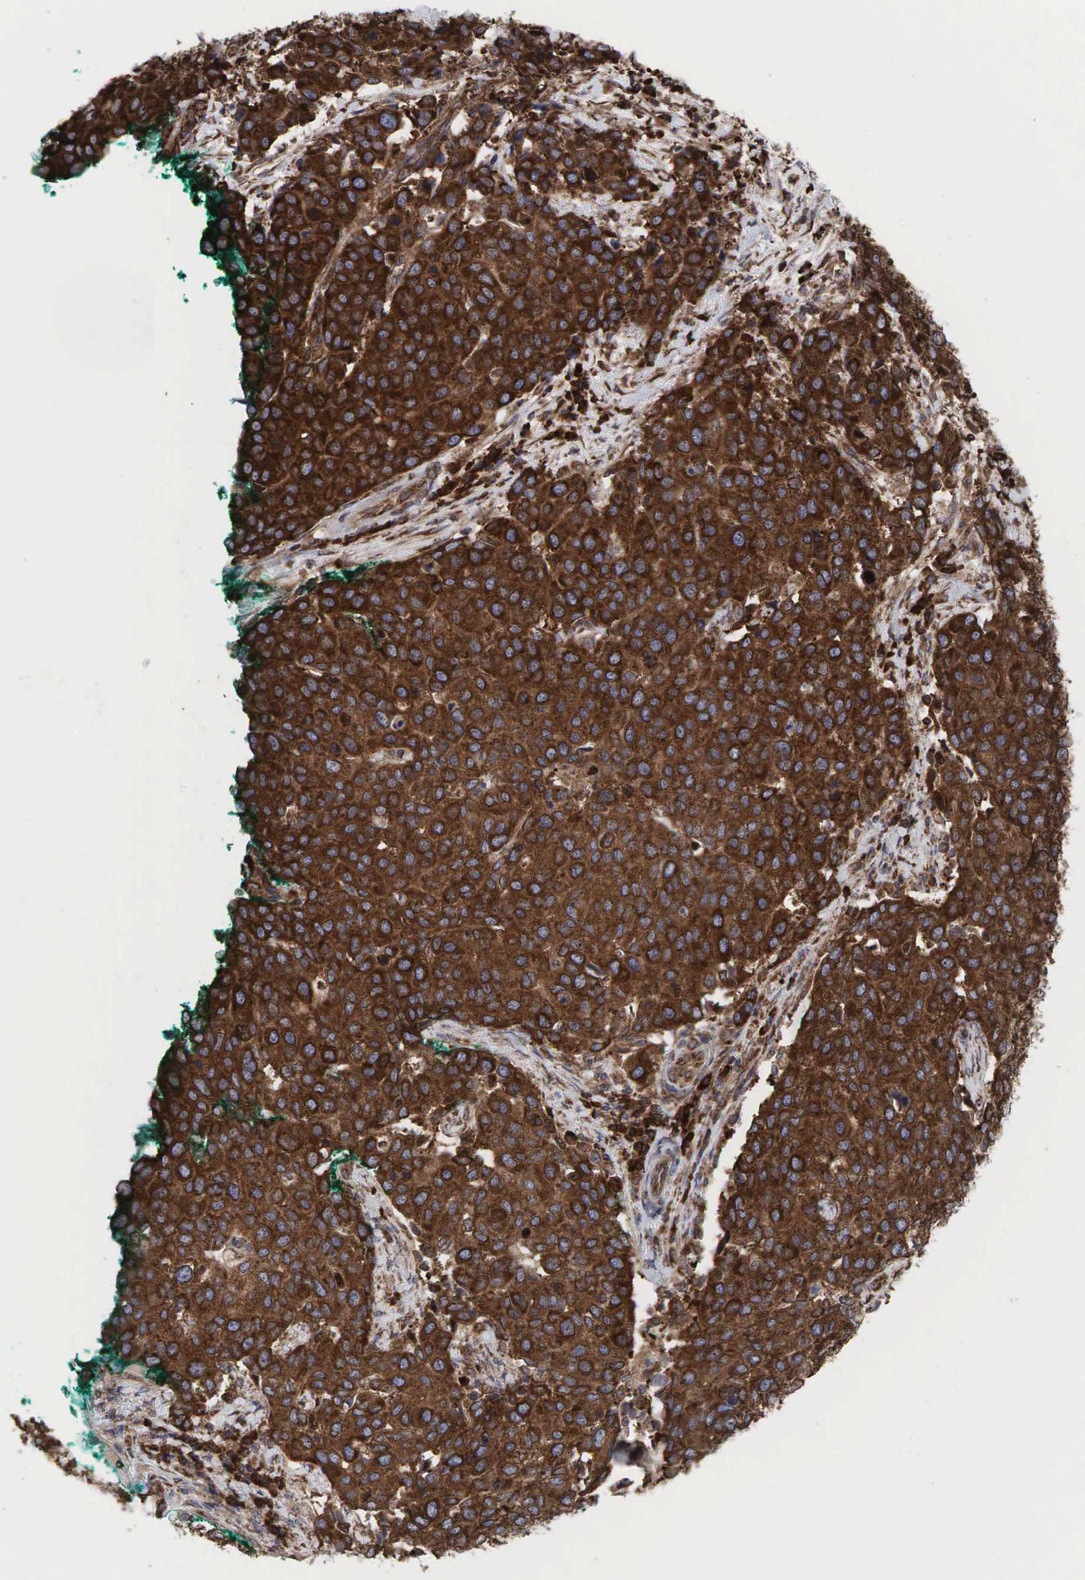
{"staining": {"intensity": "strong", "quantity": ">75%", "location": "cytoplasmic/membranous"}, "tissue": "cervical cancer", "cell_type": "Tumor cells", "image_type": "cancer", "snomed": [{"axis": "morphology", "description": "Squamous cell carcinoma, NOS"}, {"axis": "topography", "description": "Cervix"}], "caption": "Cervical cancer (squamous cell carcinoma) was stained to show a protein in brown. There is high levels of strong cytoplasmic/membranous positivity in about >75% of tumor cells.", "gene": "PABPC5", "patient": {"sex": "female", "age": 54}}